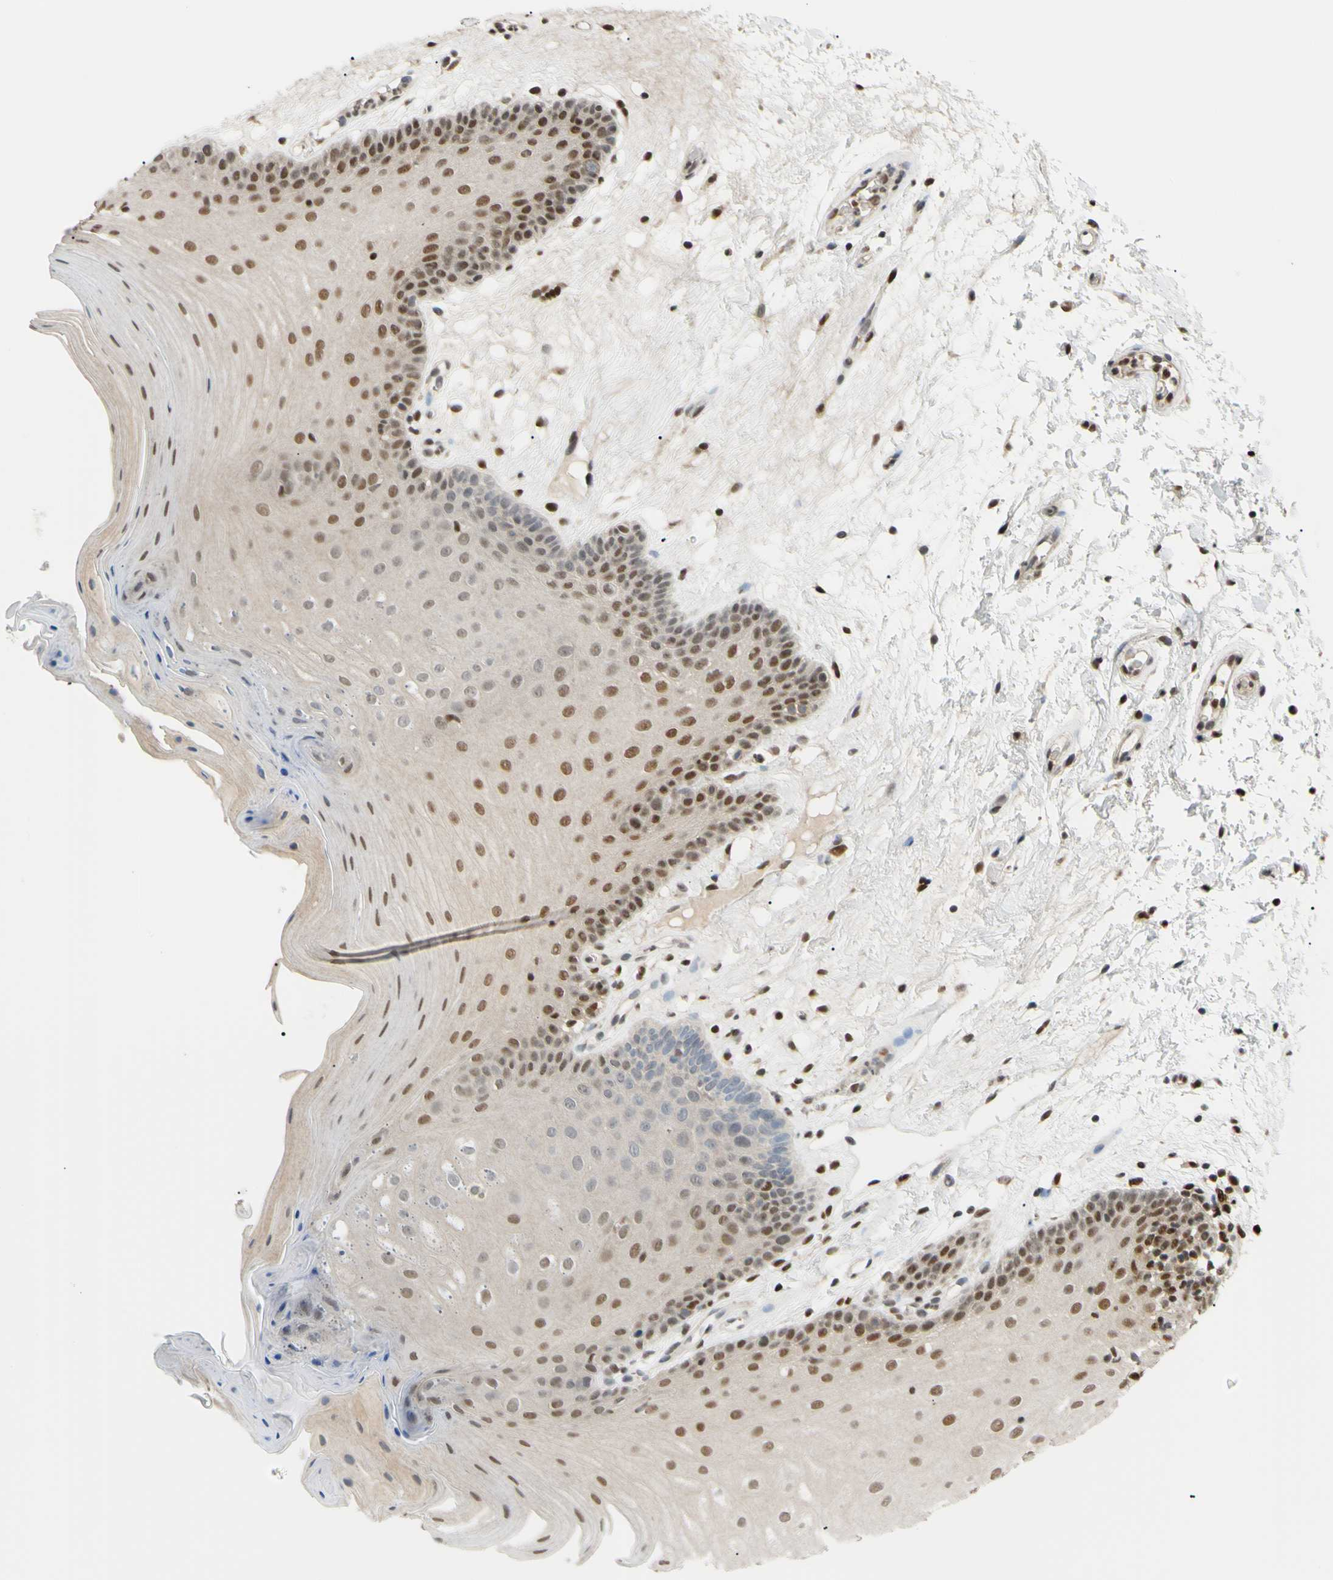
{"staining": {"intensity": "moderate", "quantity": "25%-75%", "location": "cytoplasmic/membranous,nuclear"}, "tissue": "oral mucosa", "cell_type": "Squamous epithelial cells", "image_type": "normal", "snomed": [{"axis": "morphology", "description": "Normal tissue, NOS"}, {"axis": "morphology", "description": "Squamous cell carcinoma, NOS"}, {"axis": "topography", "description": "Skeletal muscle"}, {"axis": "topography", "description": "Oral tissue"}, {"axis": "topography", "description": "Head-Neck"}], "caption": "Moderate cytoplasmic/membranous,nuclear positivity for a protein is seen in about 25%-75% of squamous epithelial cells of benign oral mucosa using immunohistochemistry.", "gene": "FKBP5", "patient": {"sex": "male", "age": 71}}